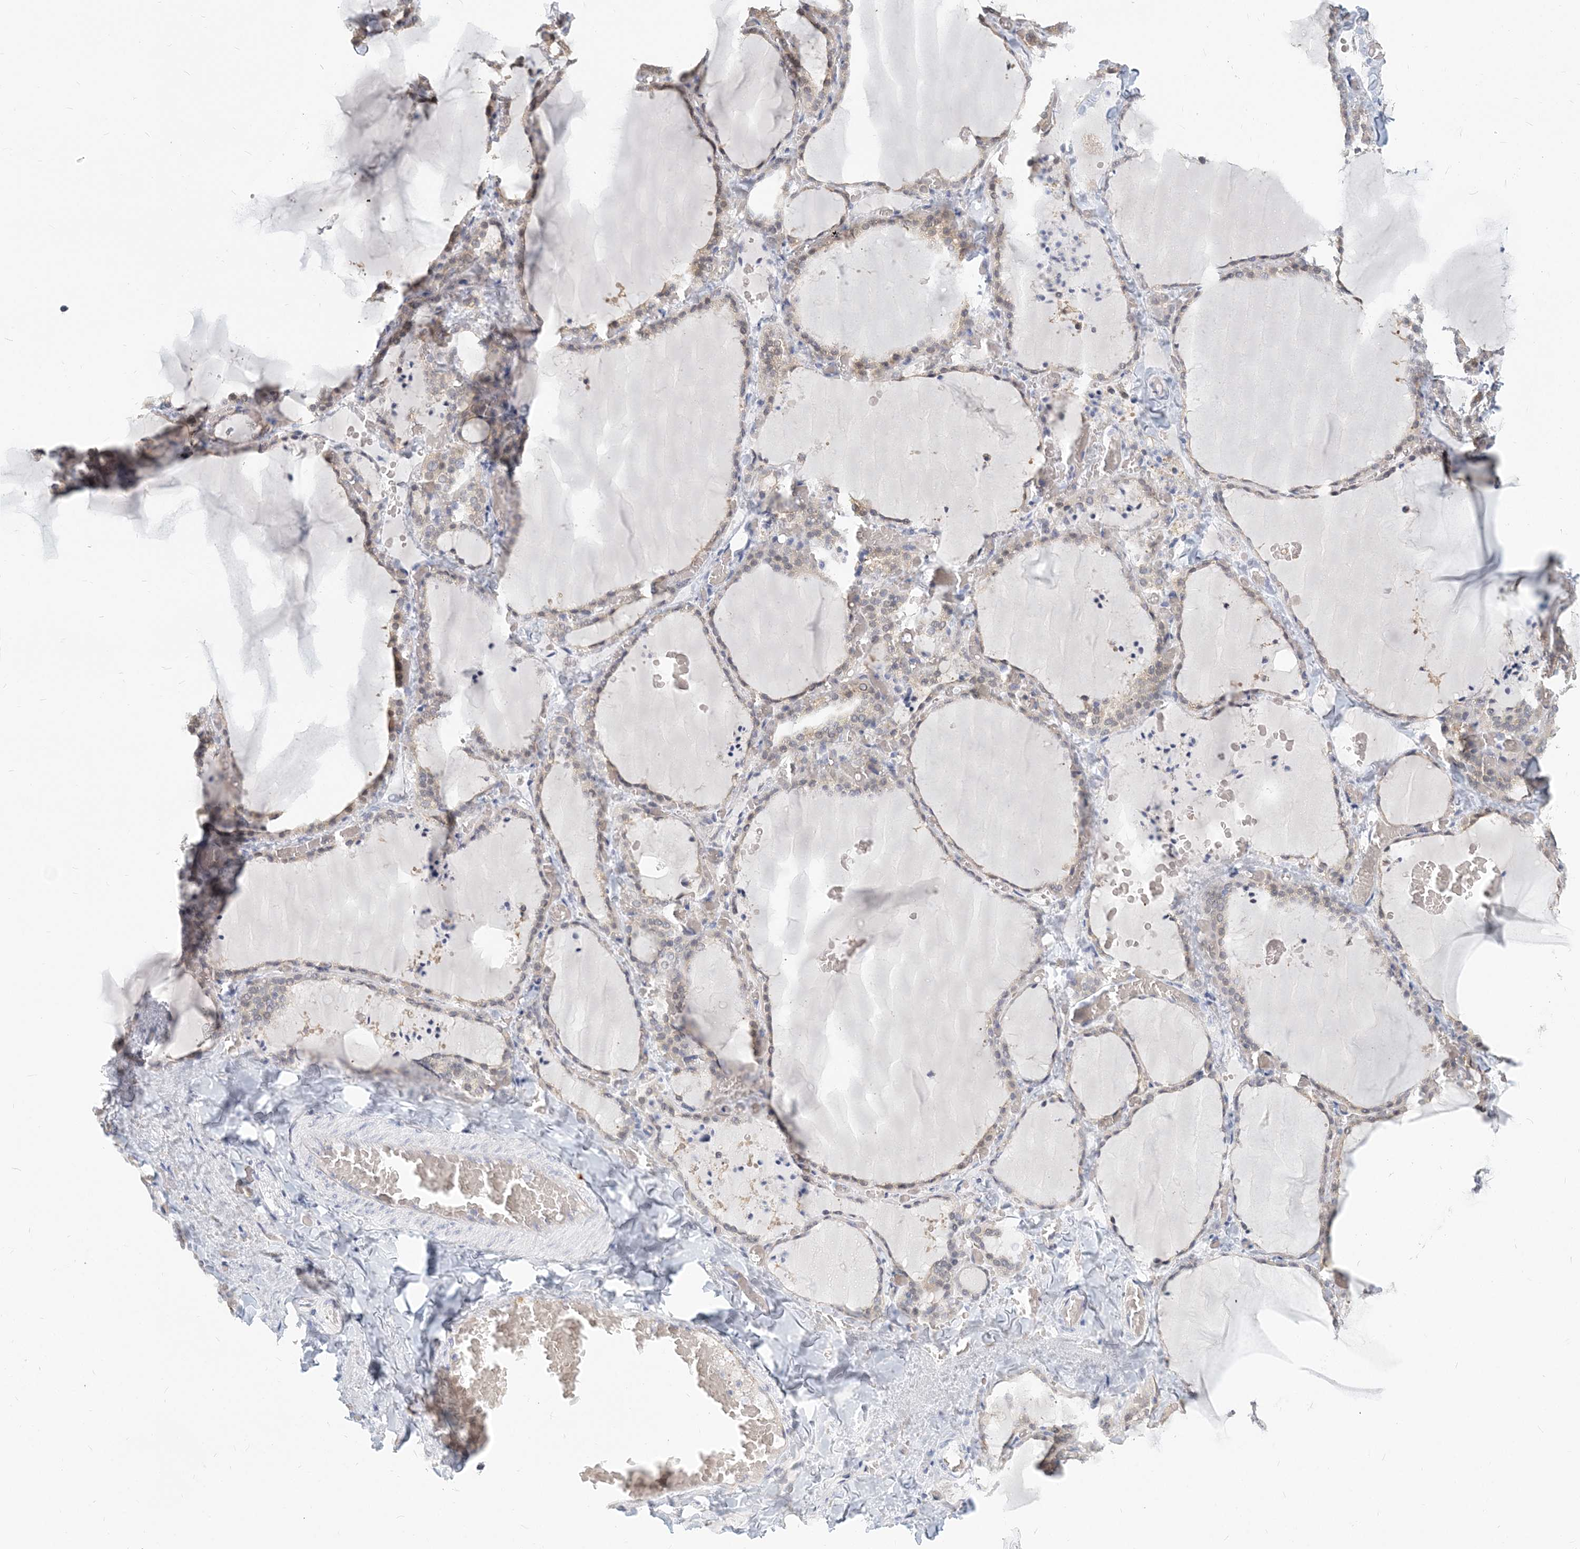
{"staining": {"intensity": "negative", "quantity": "none", "location": "none"}, "tissue": "thyroid gland", "cell_type": "Glandular cells", "image_type": "normal", "snomed": [{"axis": "morphology", "description": "Normal tissue, NOS"}, {"axis": "topography", "description": "Thyroid gland"}], "caption": "Immunohistochemistry image of unremarkable thyroid gland: human thyroid gland stained with DAB reveals no significant protein positivity in glandular cells.", "gene": "GMPPA", "patient": {"sex": "female", "age": 22}}